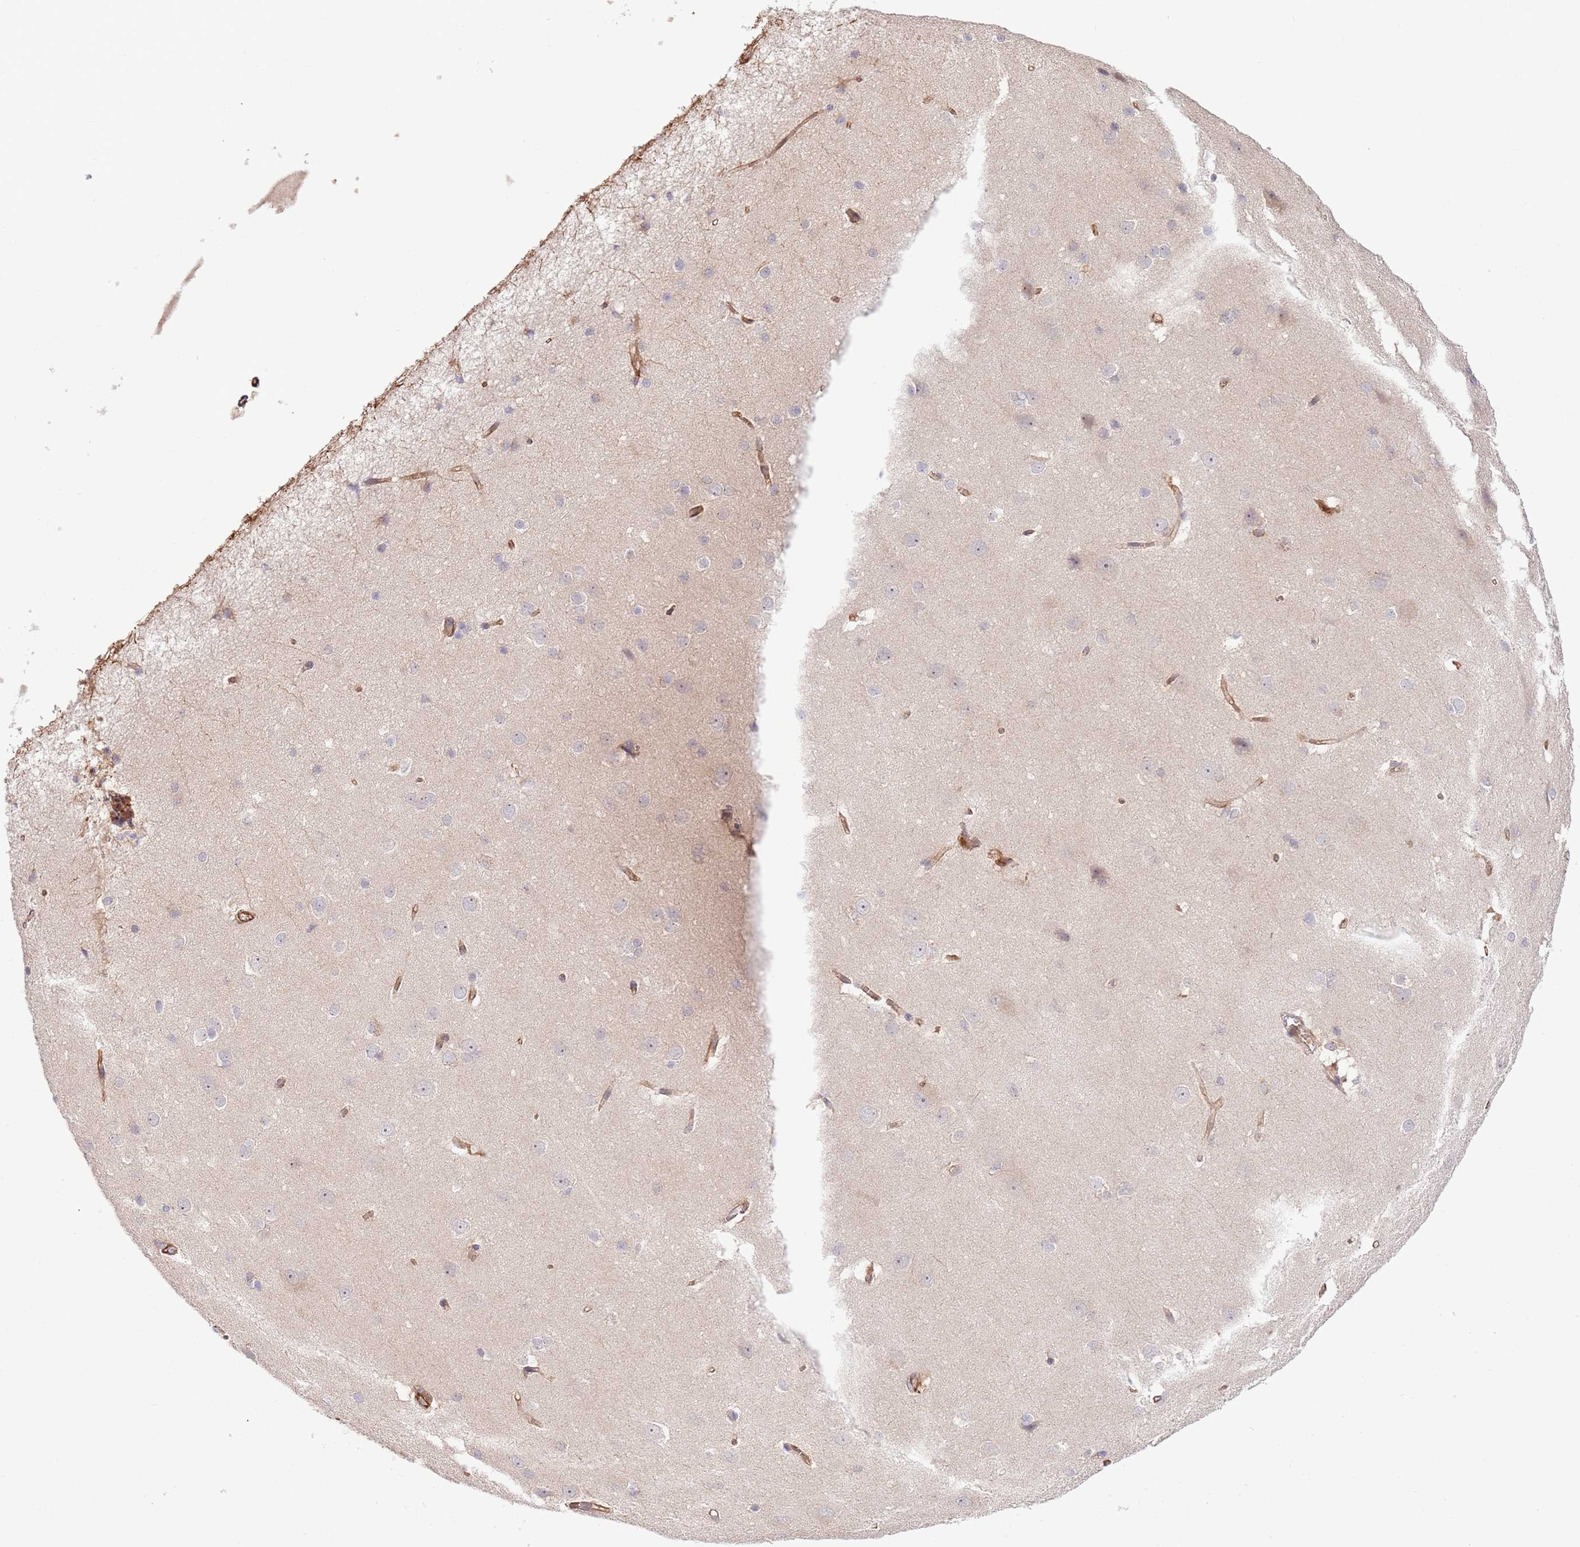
{"staining": {"intensity": "moderate", "quantity": ">75%", "location": "cytoplasmic/membranous"}, "tissue": "cerebral cortex", "cell_type": "Endothelial cells", "image_type": "normal", "snomed": [{"axis": "morphology", "description": "Normal tissue, NOS"}, {"axis": "topography", "description": "Cerebral cortex"}], "caption": "Brown immunohistochemical staining in unremarkable cerebral cortex reveals moderate cytoplasmic/membranous positivity in approximately >75% of endothelial cells.", "gene": "NEK3", "patient": {"sex": "male", "age": 37}}